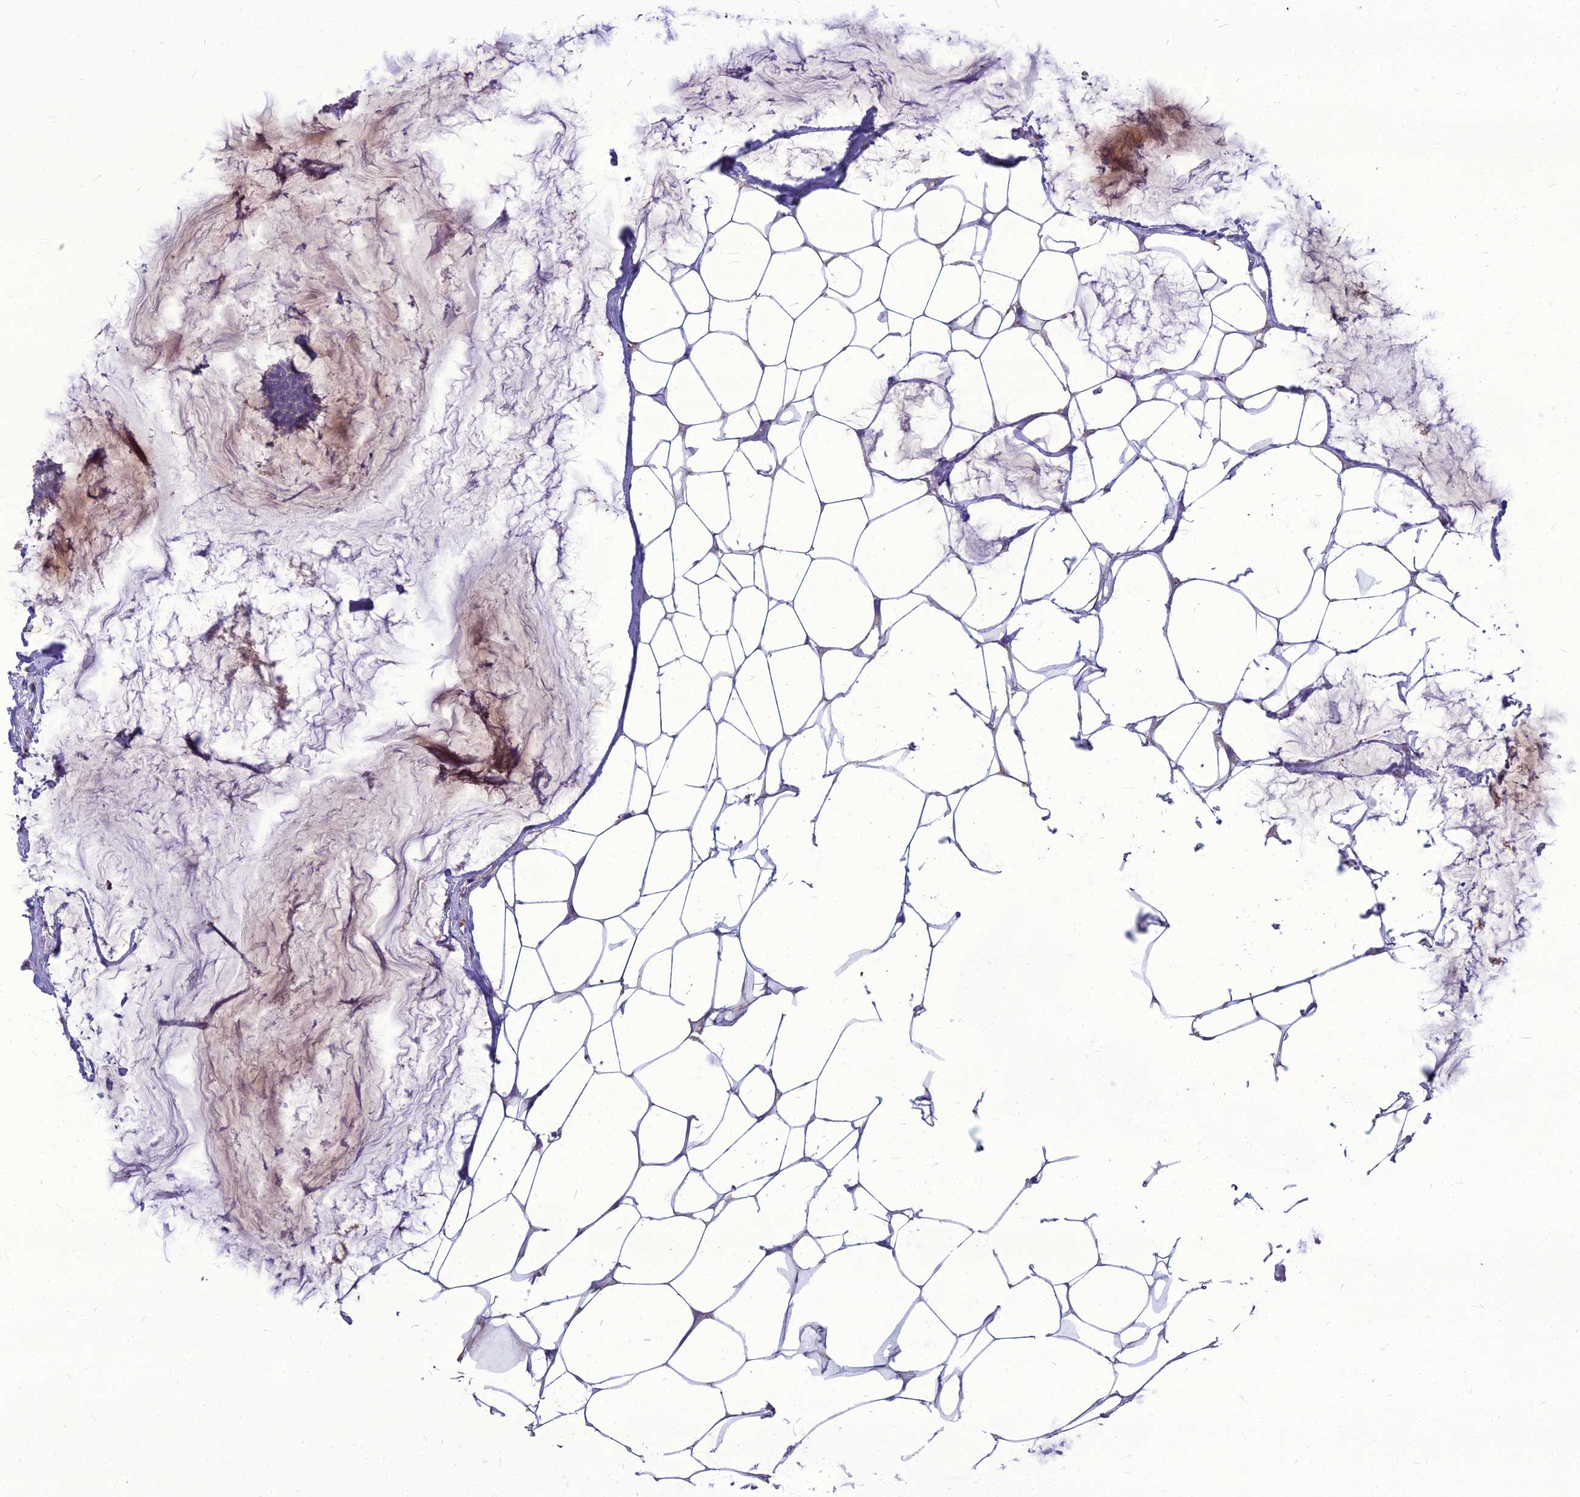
{"staining": {"intensity": "negative", "quantity": "none", "location": "none"}, "tissue": "breast cancer", "cell_type": "Tumor cells", "image_type": "cancer", "snomed": [{"axis": "morphology", "description": "Duct carcinoma"}, {"axis": "topography", "description": "Breast"}], "caption": "An immunohistochemistry (IHC) micrograph of invasive ductal carcinoma (breast) is shown. There is no staining in tumor cells of invasive ductal carcinoma (breast).", "gene": "PCED1B", "patient": {"sex": "female", "age": 93}}